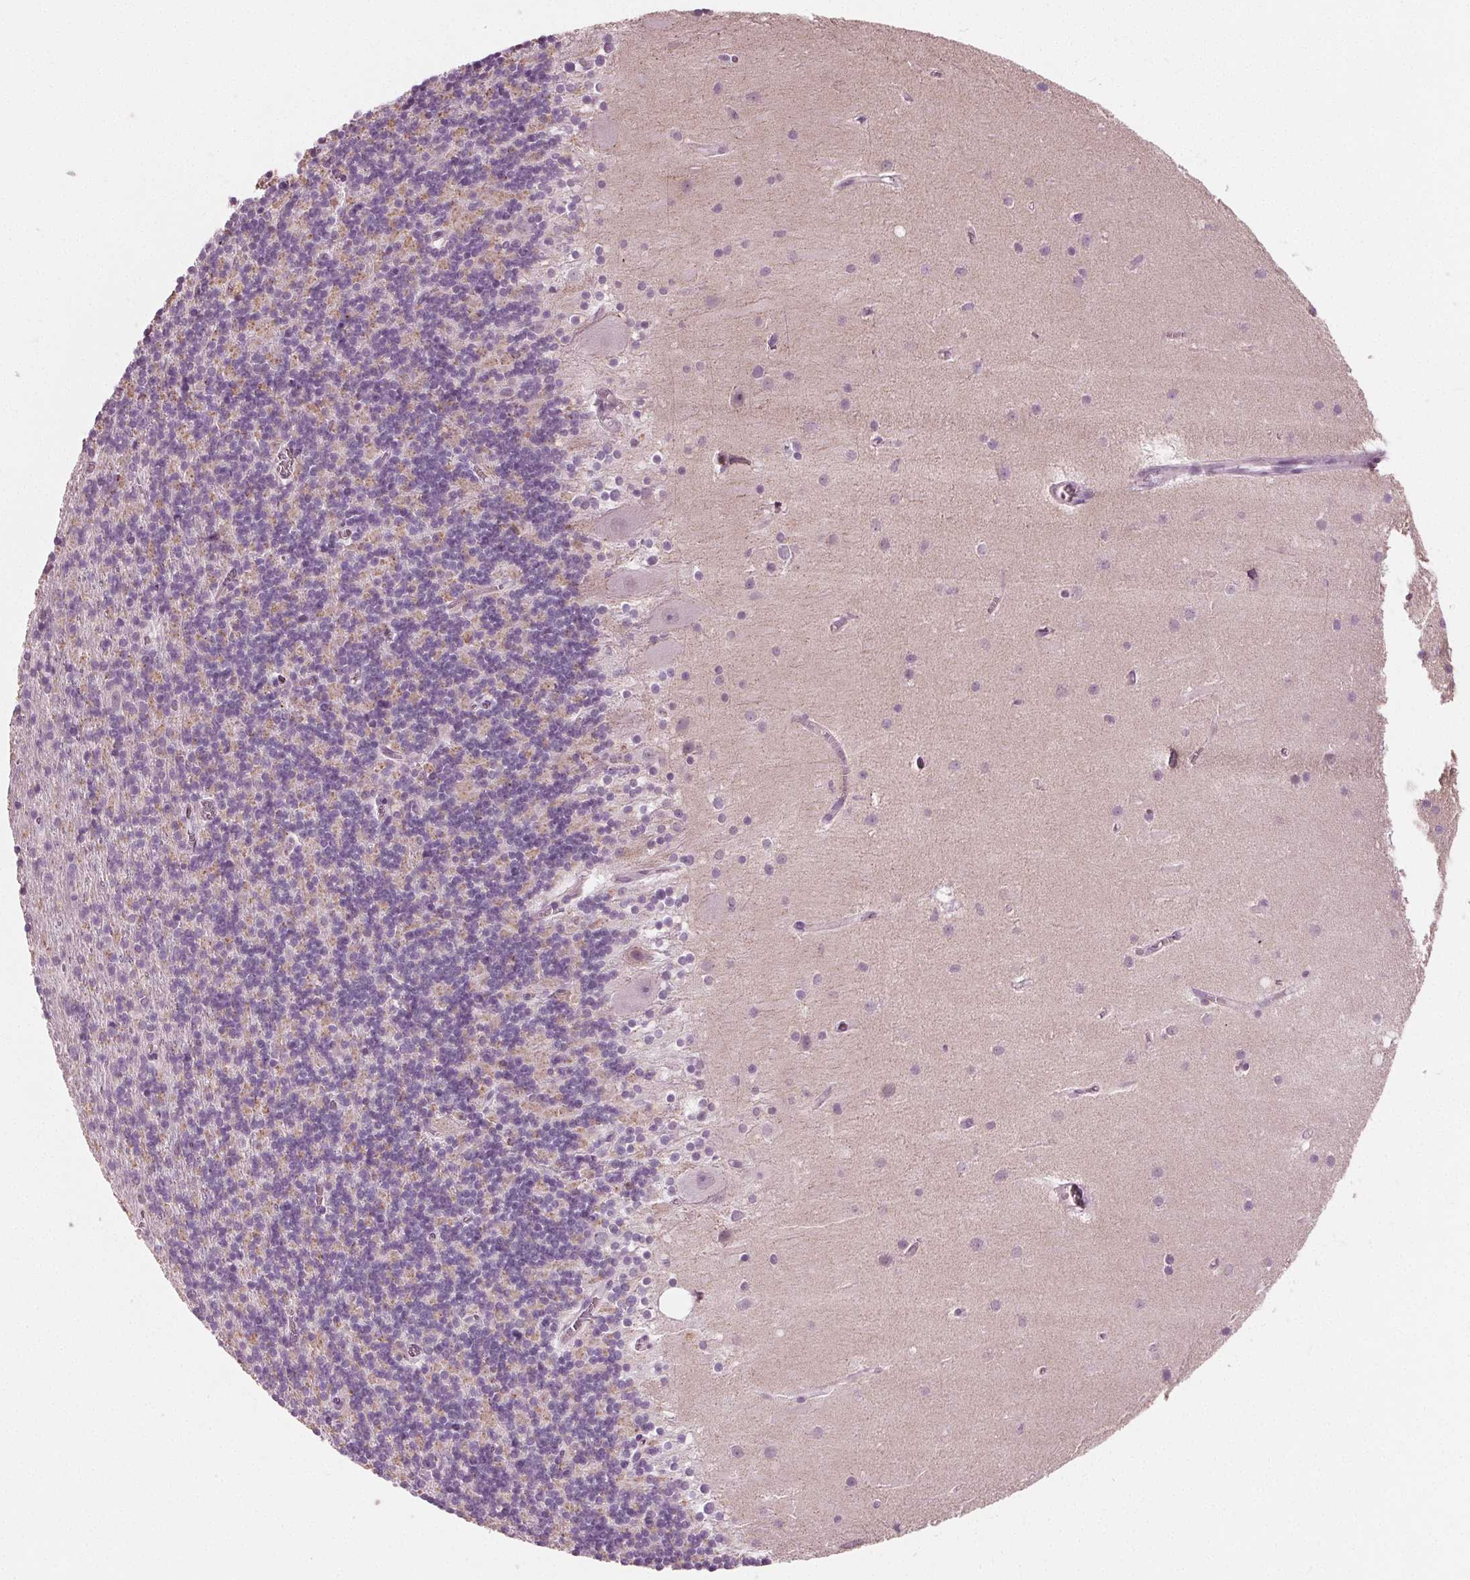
{"staining": {"intensity": "negative", "quantity": "none", "location": "none"}, "tissue": "cerebellum", "cell_type": "Cells in granular layer", "image_type": "normal", "snomed": [{"axis": "morphology", "description": "Normal tissue, NOS"}, {"axis": "topography", "description": "Cerebellum"}], "caption": "This is an immunohistochemistry image of unremarkable human cerebellum. There is no expression in cells in granular layer.", "gene": "TKFC", "patient": {"sex": "male", "age": 70}}